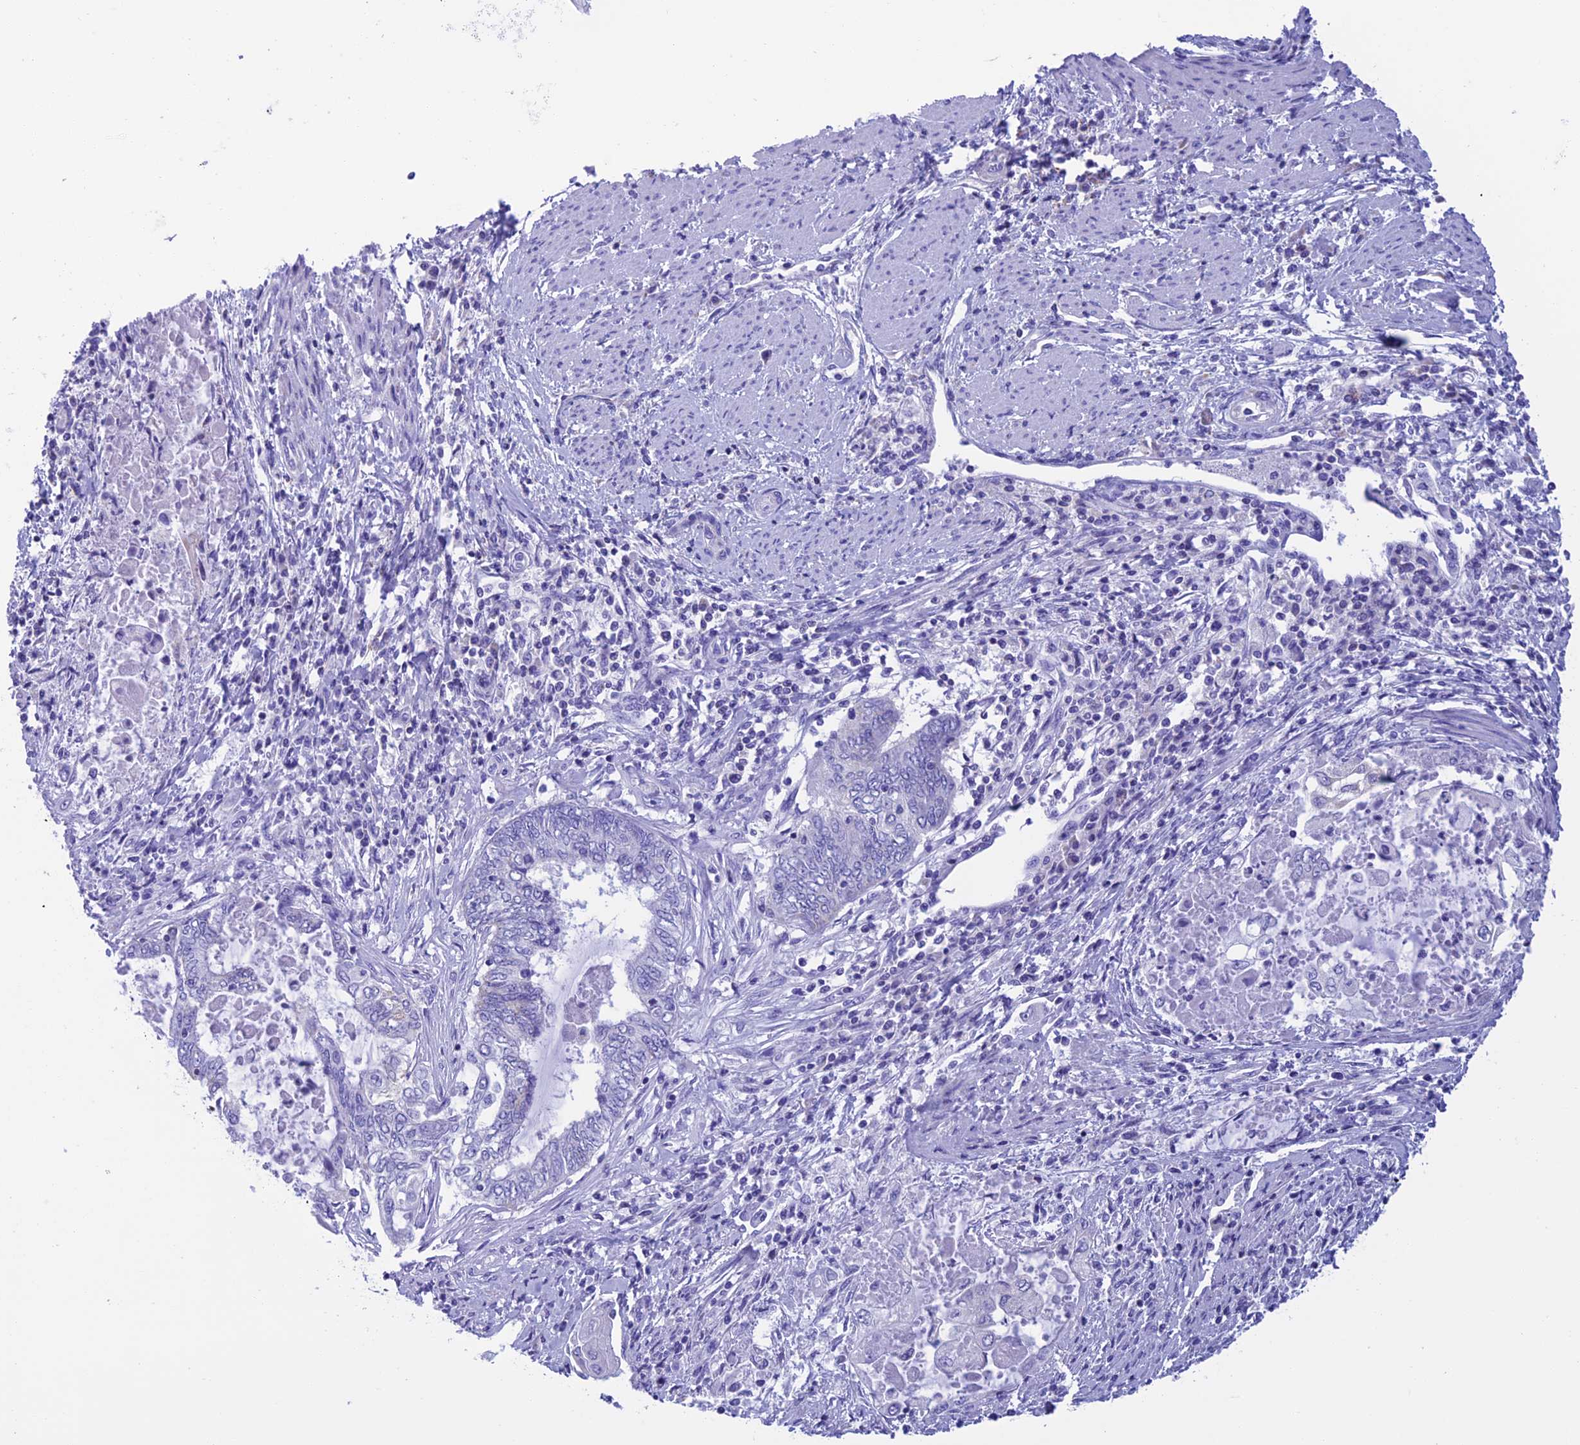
{"staining": {"intensity": "negative", "quantity": "none", "location": "none"}, "tissue": "endometrial cancer", "cell_type": "Tumor cells", "image_type": "cancer", "snomed": [{"axis": "morphology", "description": "Adenocarcinoma, NOS"}, {"axis": "topography", "description": "Uterus"}, {"axis": "topography", "description": "Endometrium"}], "caption": "Human adenocarcinoma (endometrial) stained for a protein using immunohistochemistry demonstrates no positivity in tumor cells.", "gene": "NXPE4", "patient": {"sex": "female", "age": 70}}